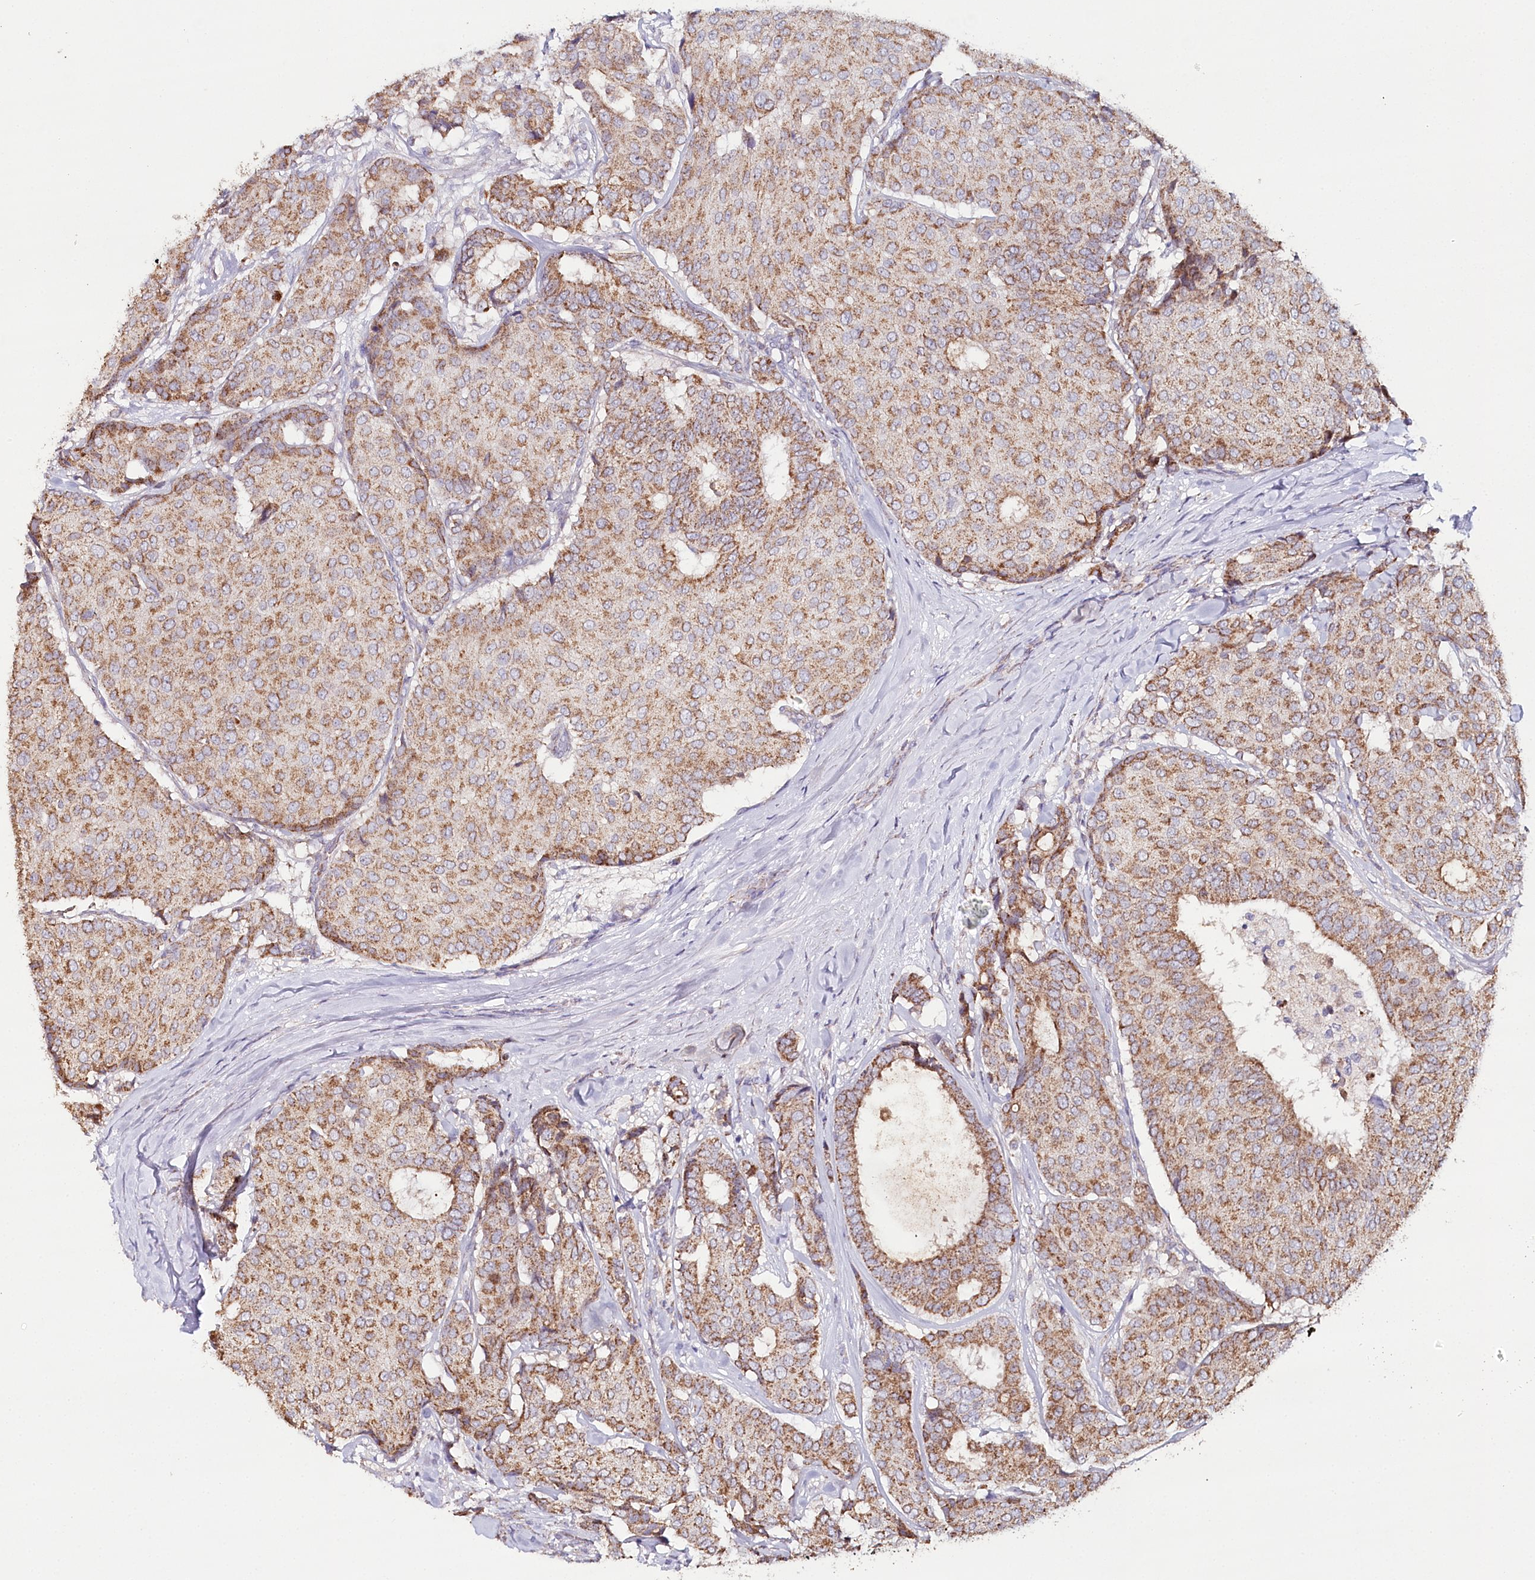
{"staining": {"intensity": "moderate", "quantity": ">75%", "location": "cytoplasmic/membranous"}, "tissue": "breast cancer", "cell_type": "Tumor cells", "image_type": "cancer", "snomed": [{"axis": "morphology", "description": "Duct carcinoma"}, {"axis": "topography", "description": "Breast"}], "caption": "Breast infiltrating ductal carcinoma stained with a protein marker demonstrates moderate staining in tumor cells.", "gene": "MMP25", "patient": {"sex": "female", "age": 75}}